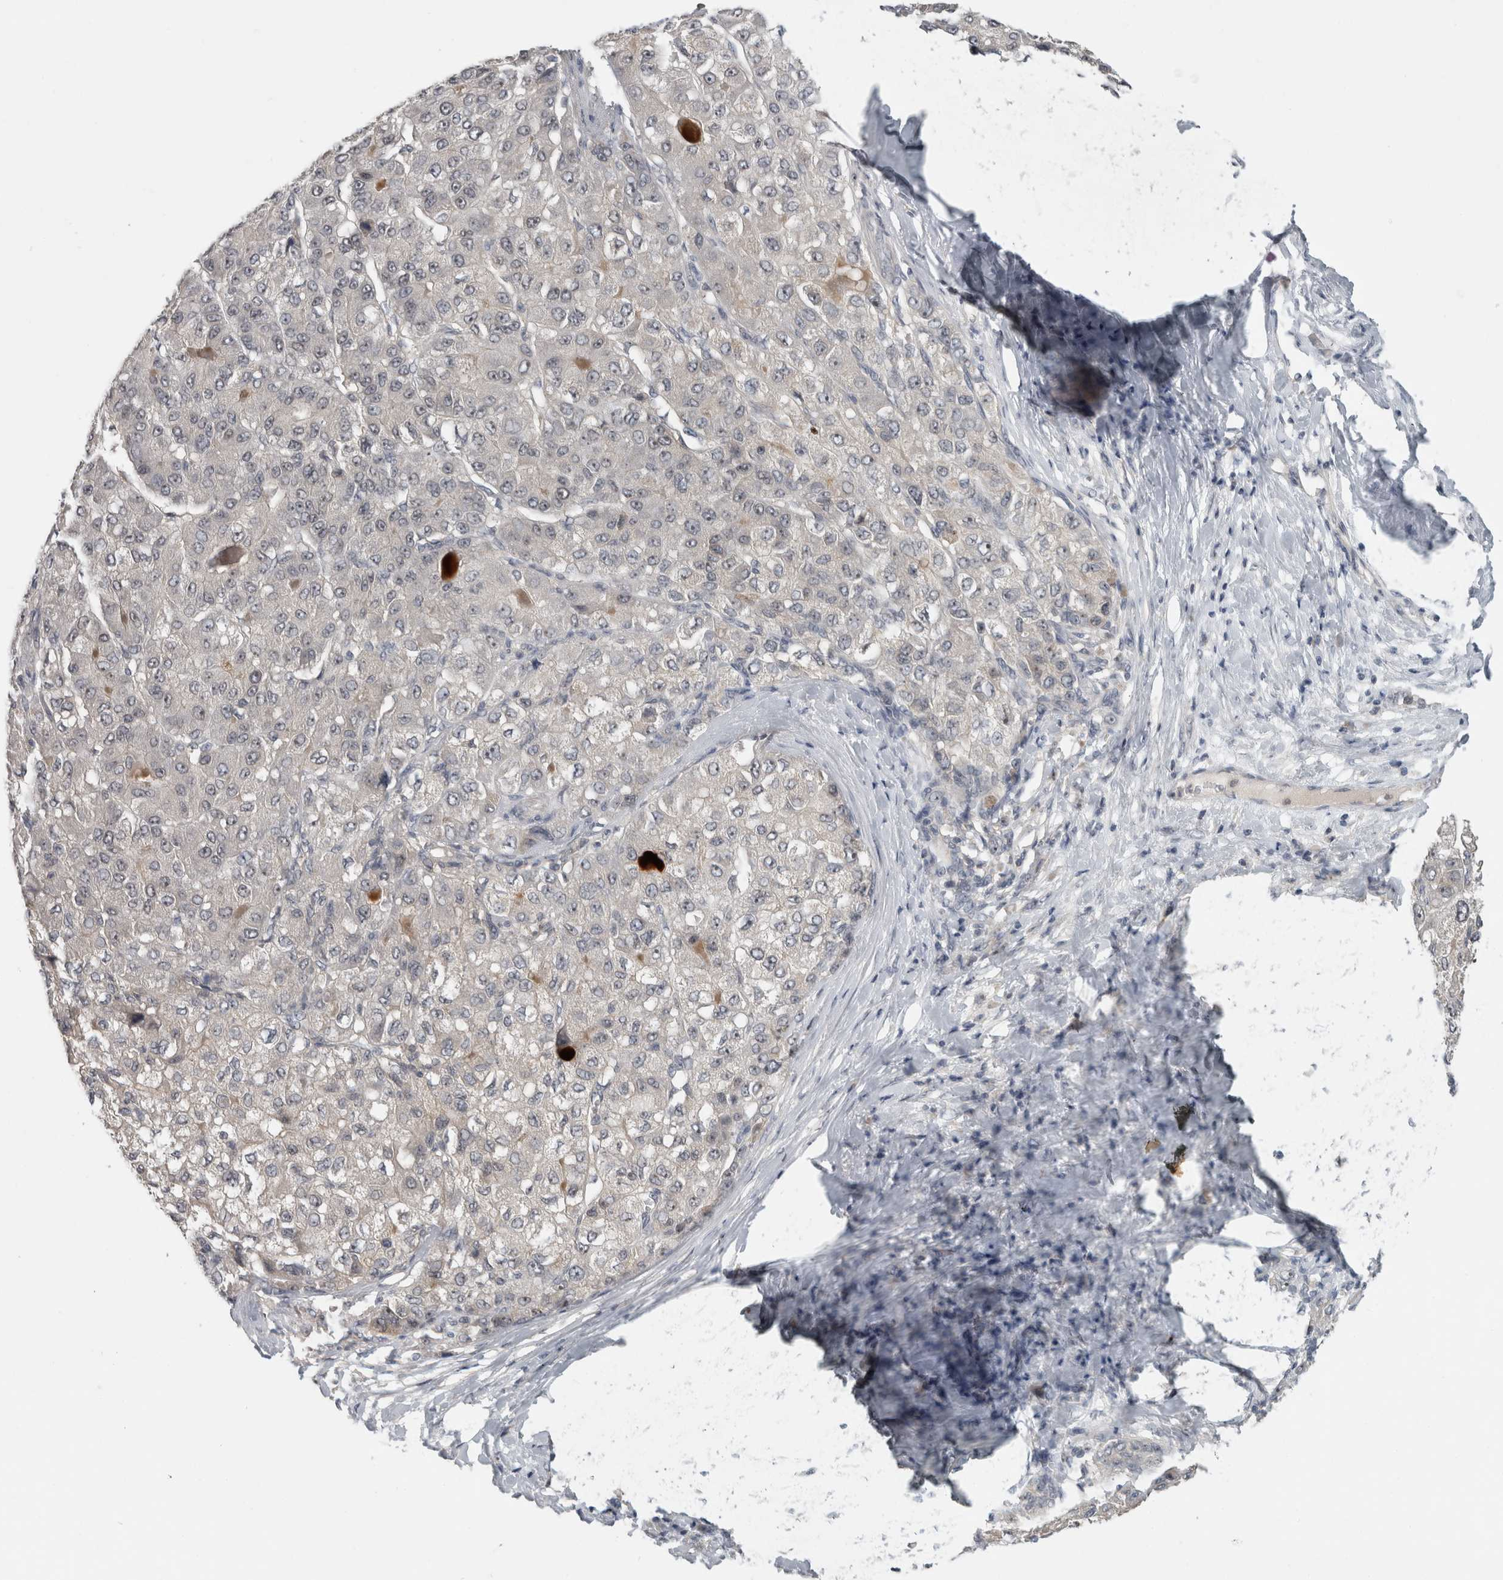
{"staining": {"intensity": "negative", "quantity": "none", "location": "none"}, "tissue": "liver cancer", "cell_type": "Tumor cells", "image_type": "cancer", "snomed": [{"axis": "morphology", "description": "Carcinoma, Hepatocellular, NOS"}, {"axis": "topography", "description": "Liver"}], "caption": "The immunohistochemistry photomicrograph has no significant expression in tumor cells of liver cancer tissue.", "gene": "RBM28", "patient": {"sex": "male", "age": 80}}